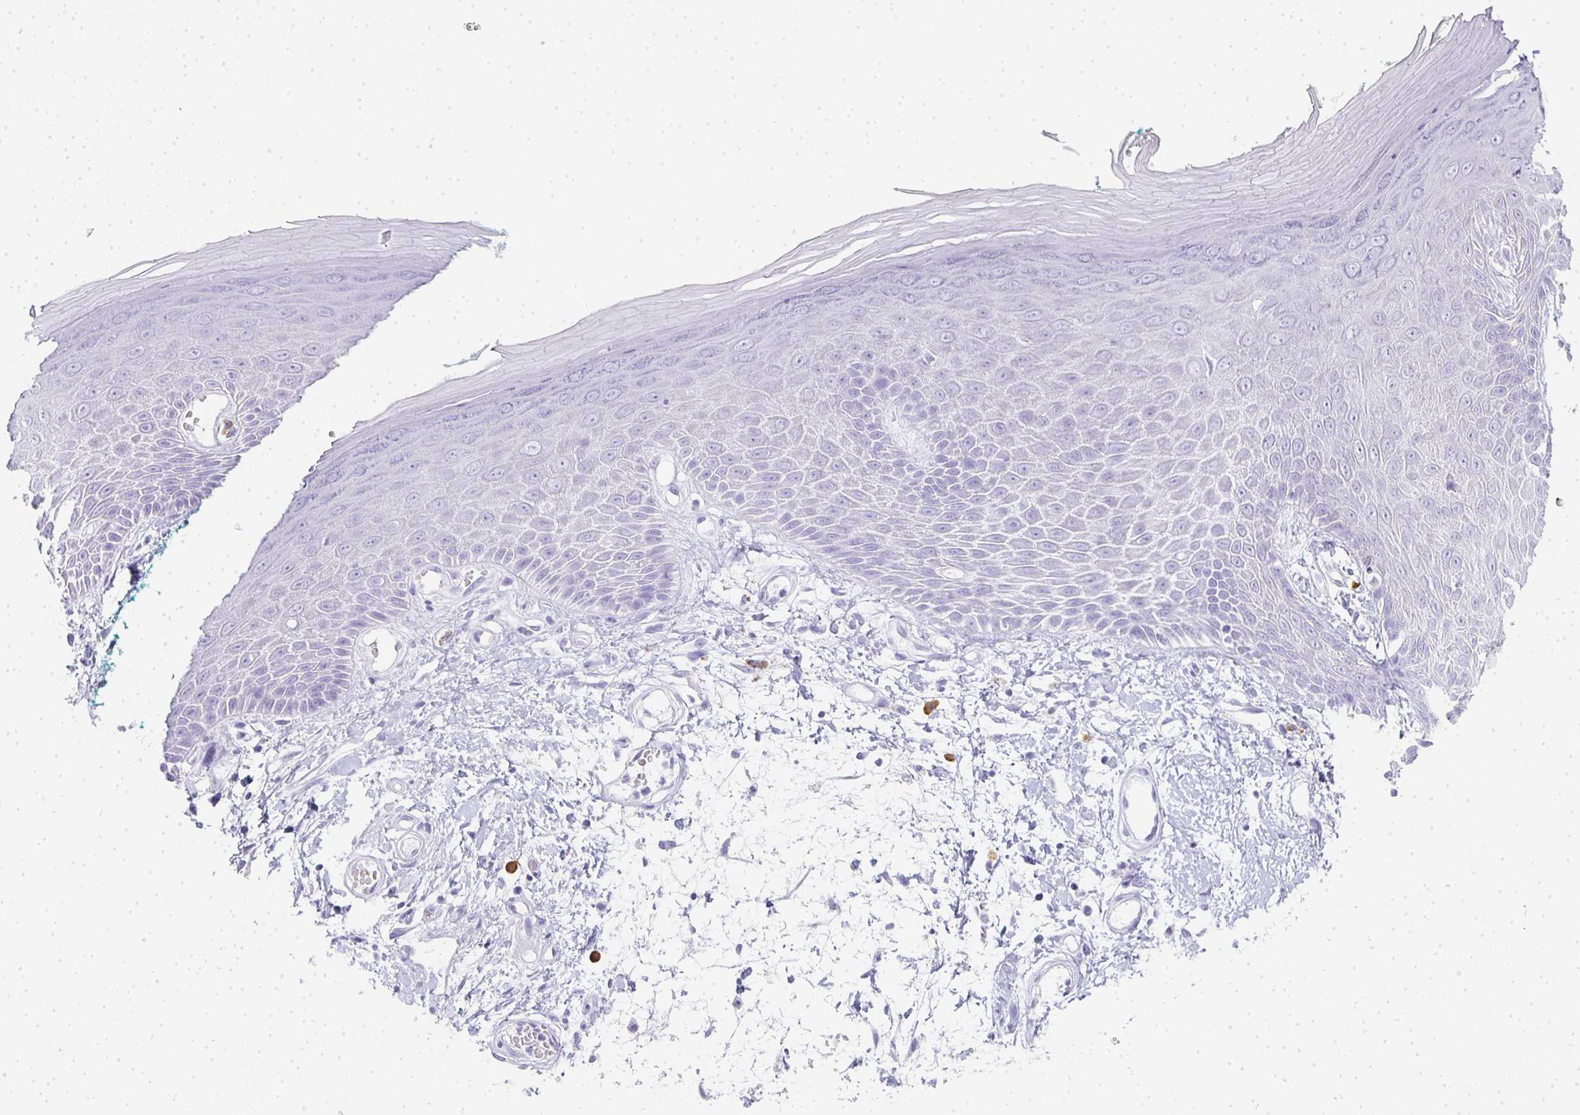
{"staining": {"intensity": "negative", "quantity": "none", "location": "none"}, "tissue": "skin", "cell_type": "Epidermal cells", "image_type": "normal", "snomed": [{"axis": "morphology", "description": "Normal tissue, NOS"}, {"axis": "topography", "description": "Anal"}, {"axis": "topography", "description": "Peripheral nerve tissue"}], "caption": "Immunohistochemistry micrograph of benign human skin stained for a protein (brown), which reveals no staining in epidermal cells.", "gene": "TPSD1", "patient": {"sex": "male", "age": 78}}